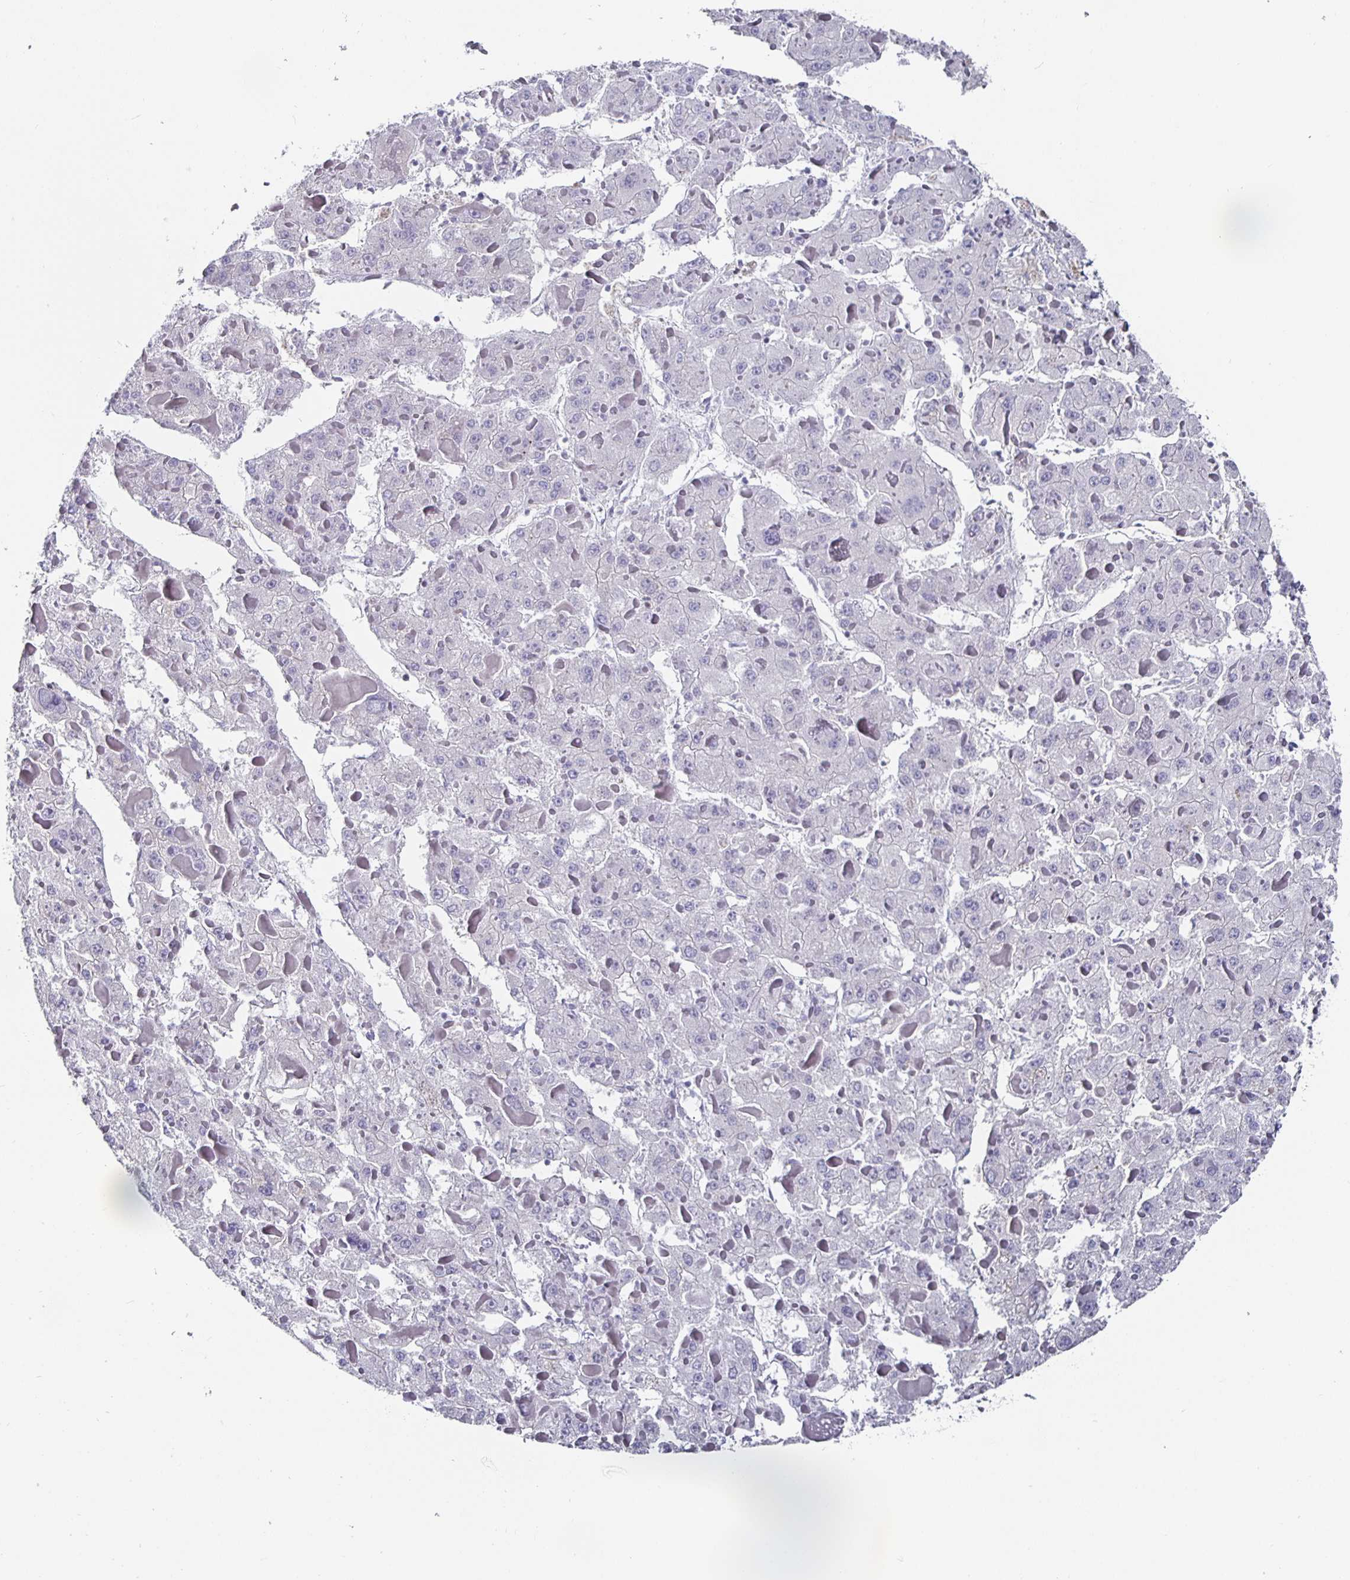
{"staining": {"intensity": "negative", "quantity": "none", "location": "none"}, "tissue": "liver cancer", "cell_type": "Tumor cells", "image_type": "cancer", "snomed": [{"axis": "morphology", "description": "Carcinoma, Hepatocellular, NOS"}, {"axis": "topography", "description": "Liver"}], "caption": "Protein analysis of liver cancer exhibits no significant staining in tumor cells.", "gene": "RUNX2", "patient": {"sex": "female", "age": 73}}